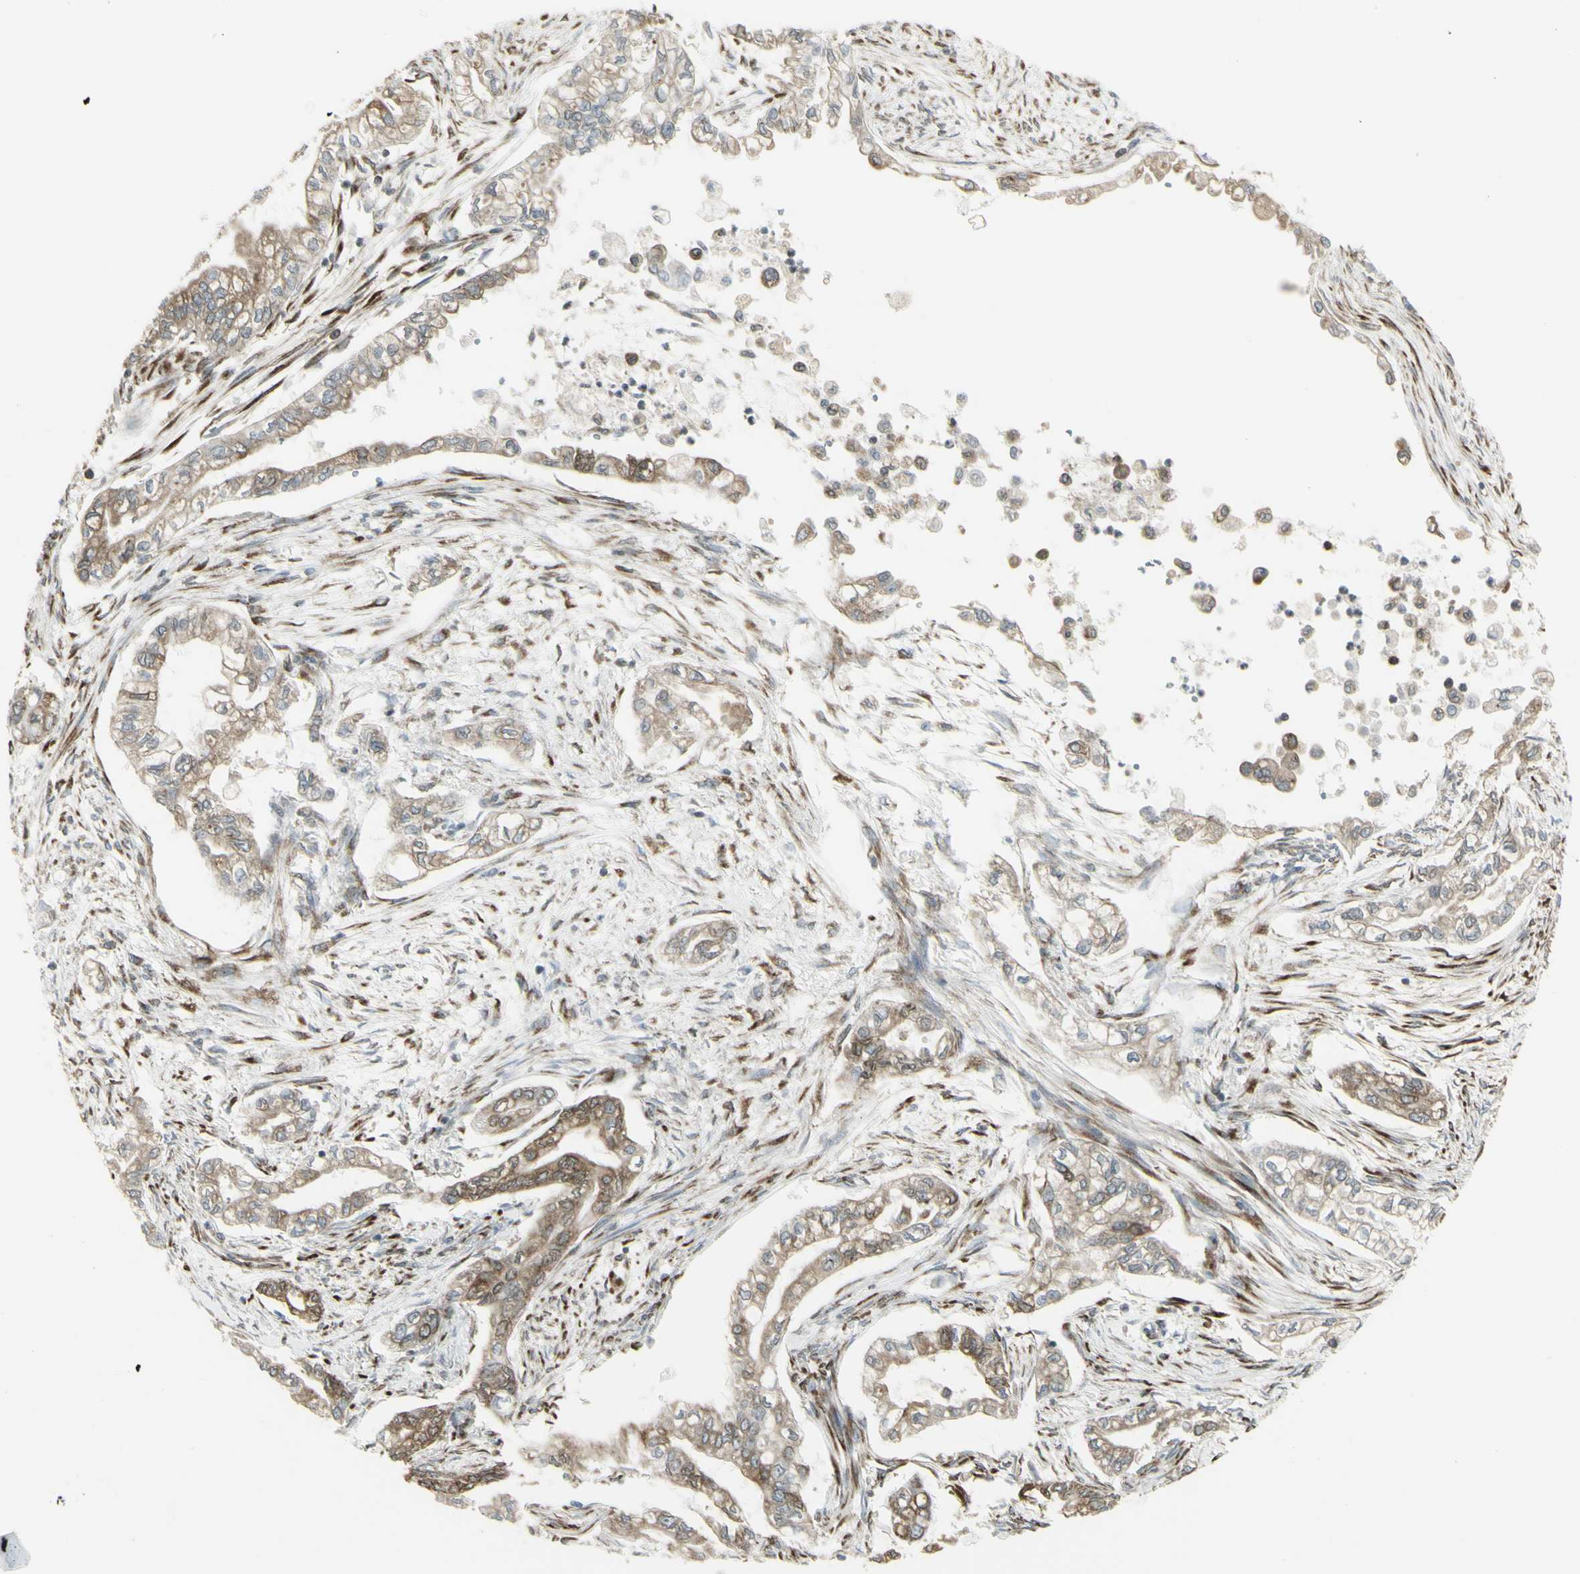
{"staining": {"intensity": "moderate", "quantity": ">75%", "location": "cytoplasmic/membranous"}, "tissue": "pancreatic cancer", "cell_type": "Tumor cells", "image_type": "cancer", "snomed": [{"axis": "morphology", "description": "Normal tissue, NOS"}, {"axis": "topography", "description": "Pancreas"}], "caption": "An immunohistochemistry (IHC) image of tumor tissue is shown. Protein staining in brown labels moderate cytoplasmic/membranous positivity in pancreatic cancer within tumor cells. (brown staining indicates protein expression, while blue staining denotes nuclei).", "gene": "FKBP3", "patient": {"sex": "male", "age": 42}}